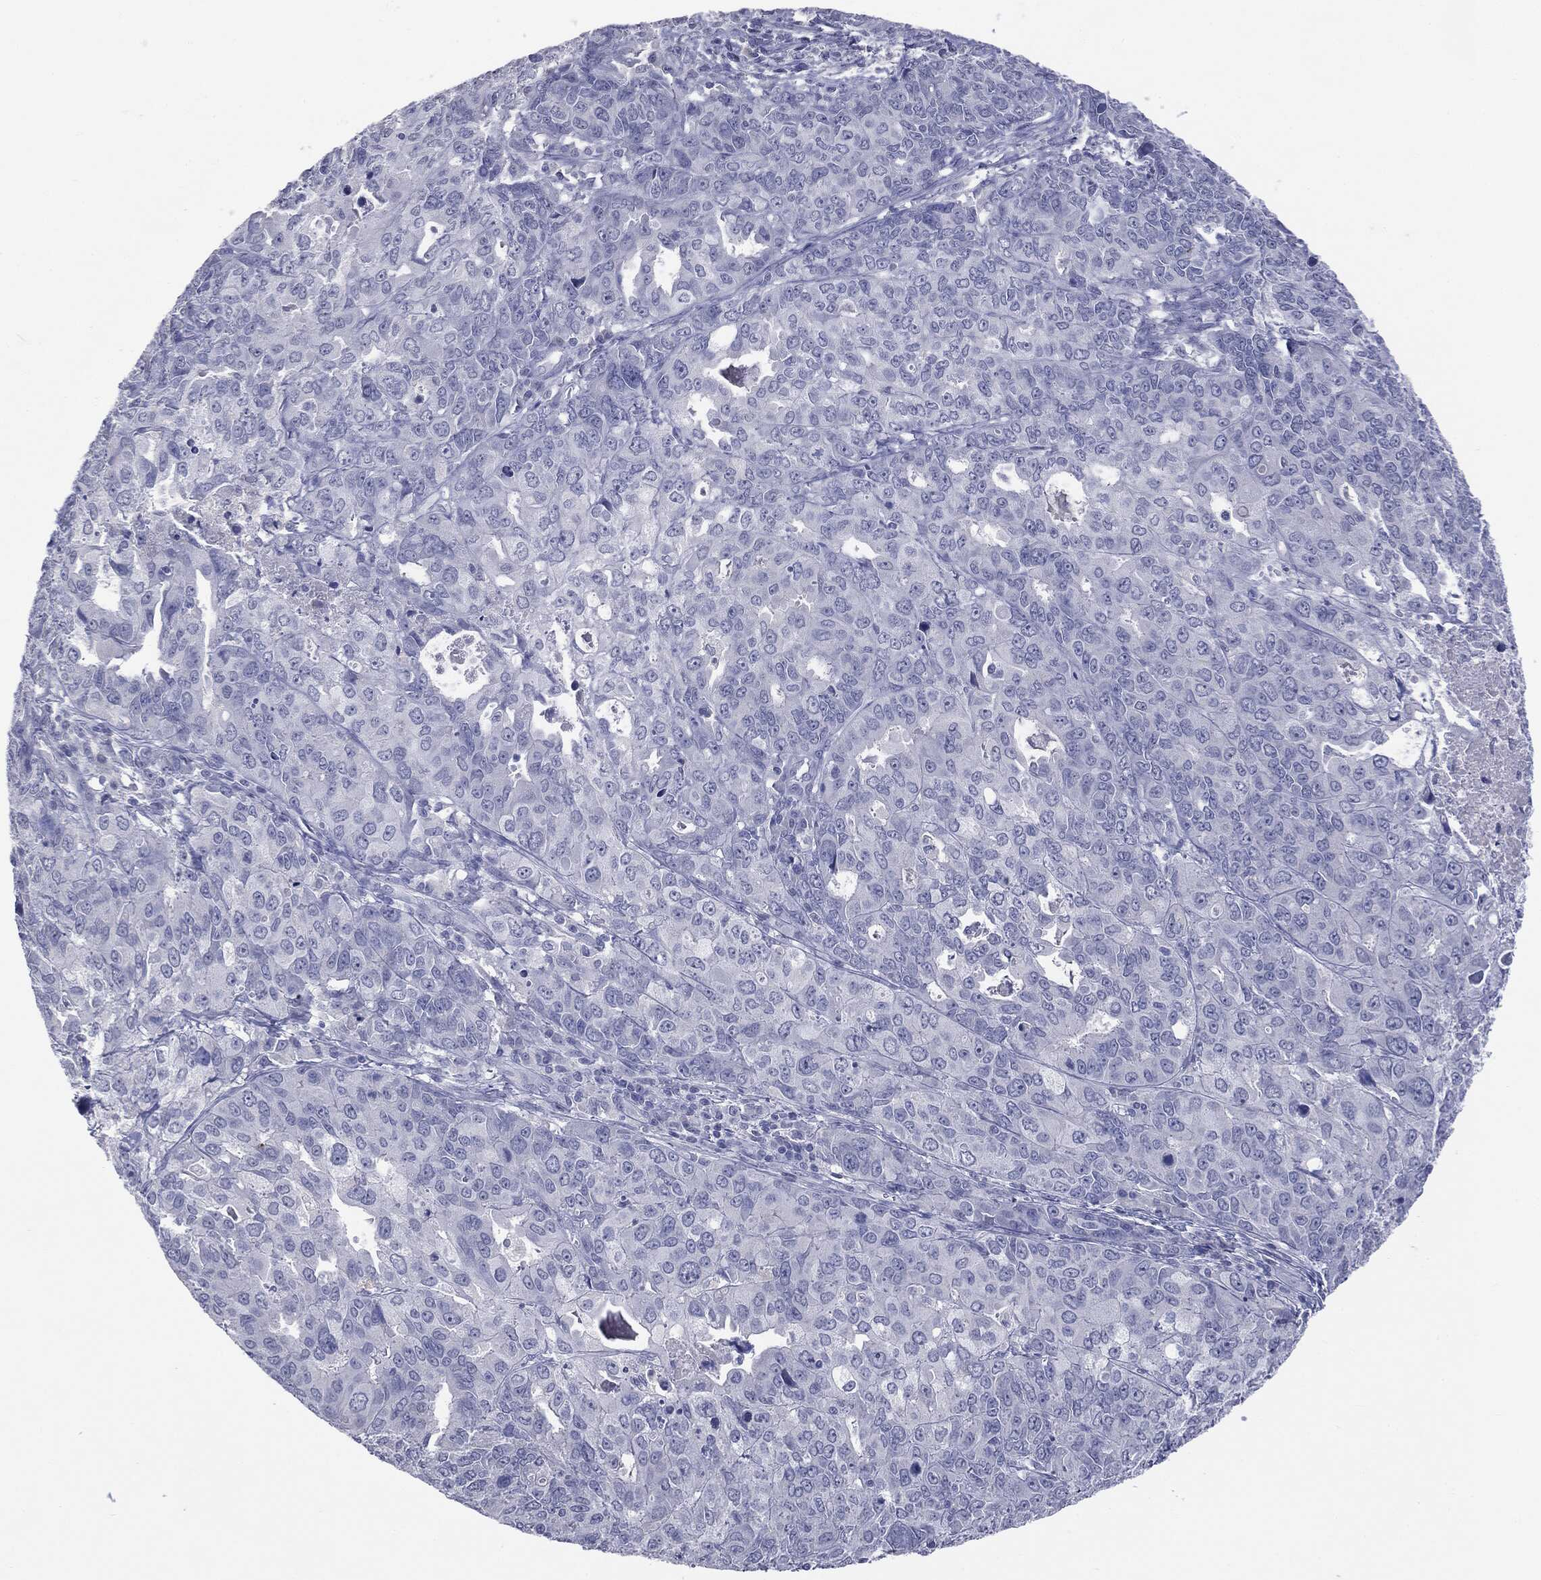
{"staining": {"intensity": "negative", "quantity": "none", "location": "none"}, "tissue": "endometrial cancer", "cell_type": "Tumor cells", "image_type": "cancer", "snomed": [{"axis": "morphology", "description": "Adenocarcinoma, NOS"}, {"axis": "topography", "description": "Uterus"}], "caption": "The immunohistochemistry image has no significant staining in tumor cells of endometrial cancer tissue.", "gene": "TSHB", "patient": {"sex": "female", "age": 79}}